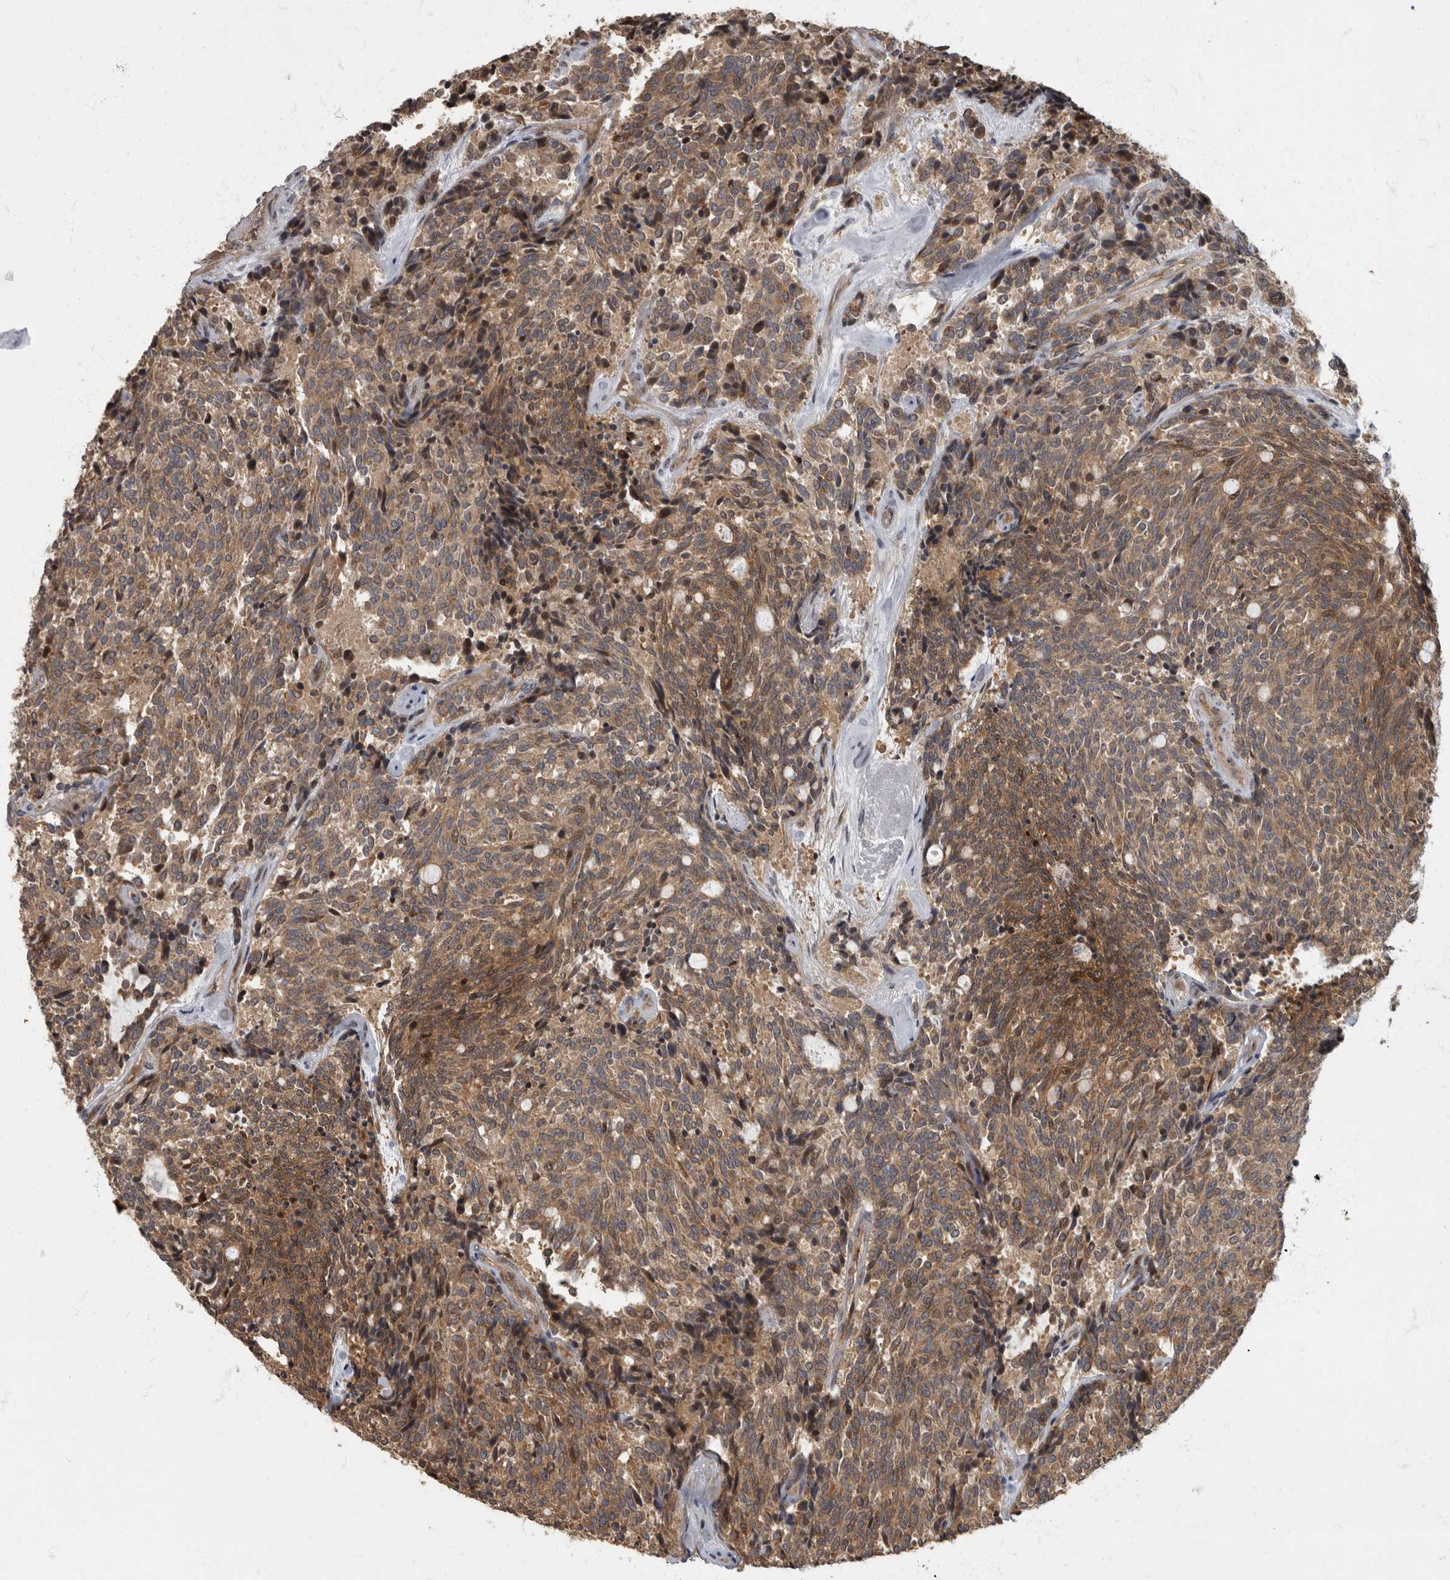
{"staining": {"intensity": "moderate", "quantity": ">75%", "location": "cytoplasmic/membranous"}, "tissue": "carcinoid", "cell_type": "Tumor cells", "image_type": "cancer", "snomed": [{"axis": "morphology", "description": "Carcinoid, malignant, NOS"}, {"axis": "topography", "description": "Pancreas"}], "caption": "Protein staining of malignant carcinoid tissue shows moderate cytoplasmic/membranous expression in about >75% of tumor cells.", "gene": "IQCK", "patient": {"sex": "female", "age": 54}}